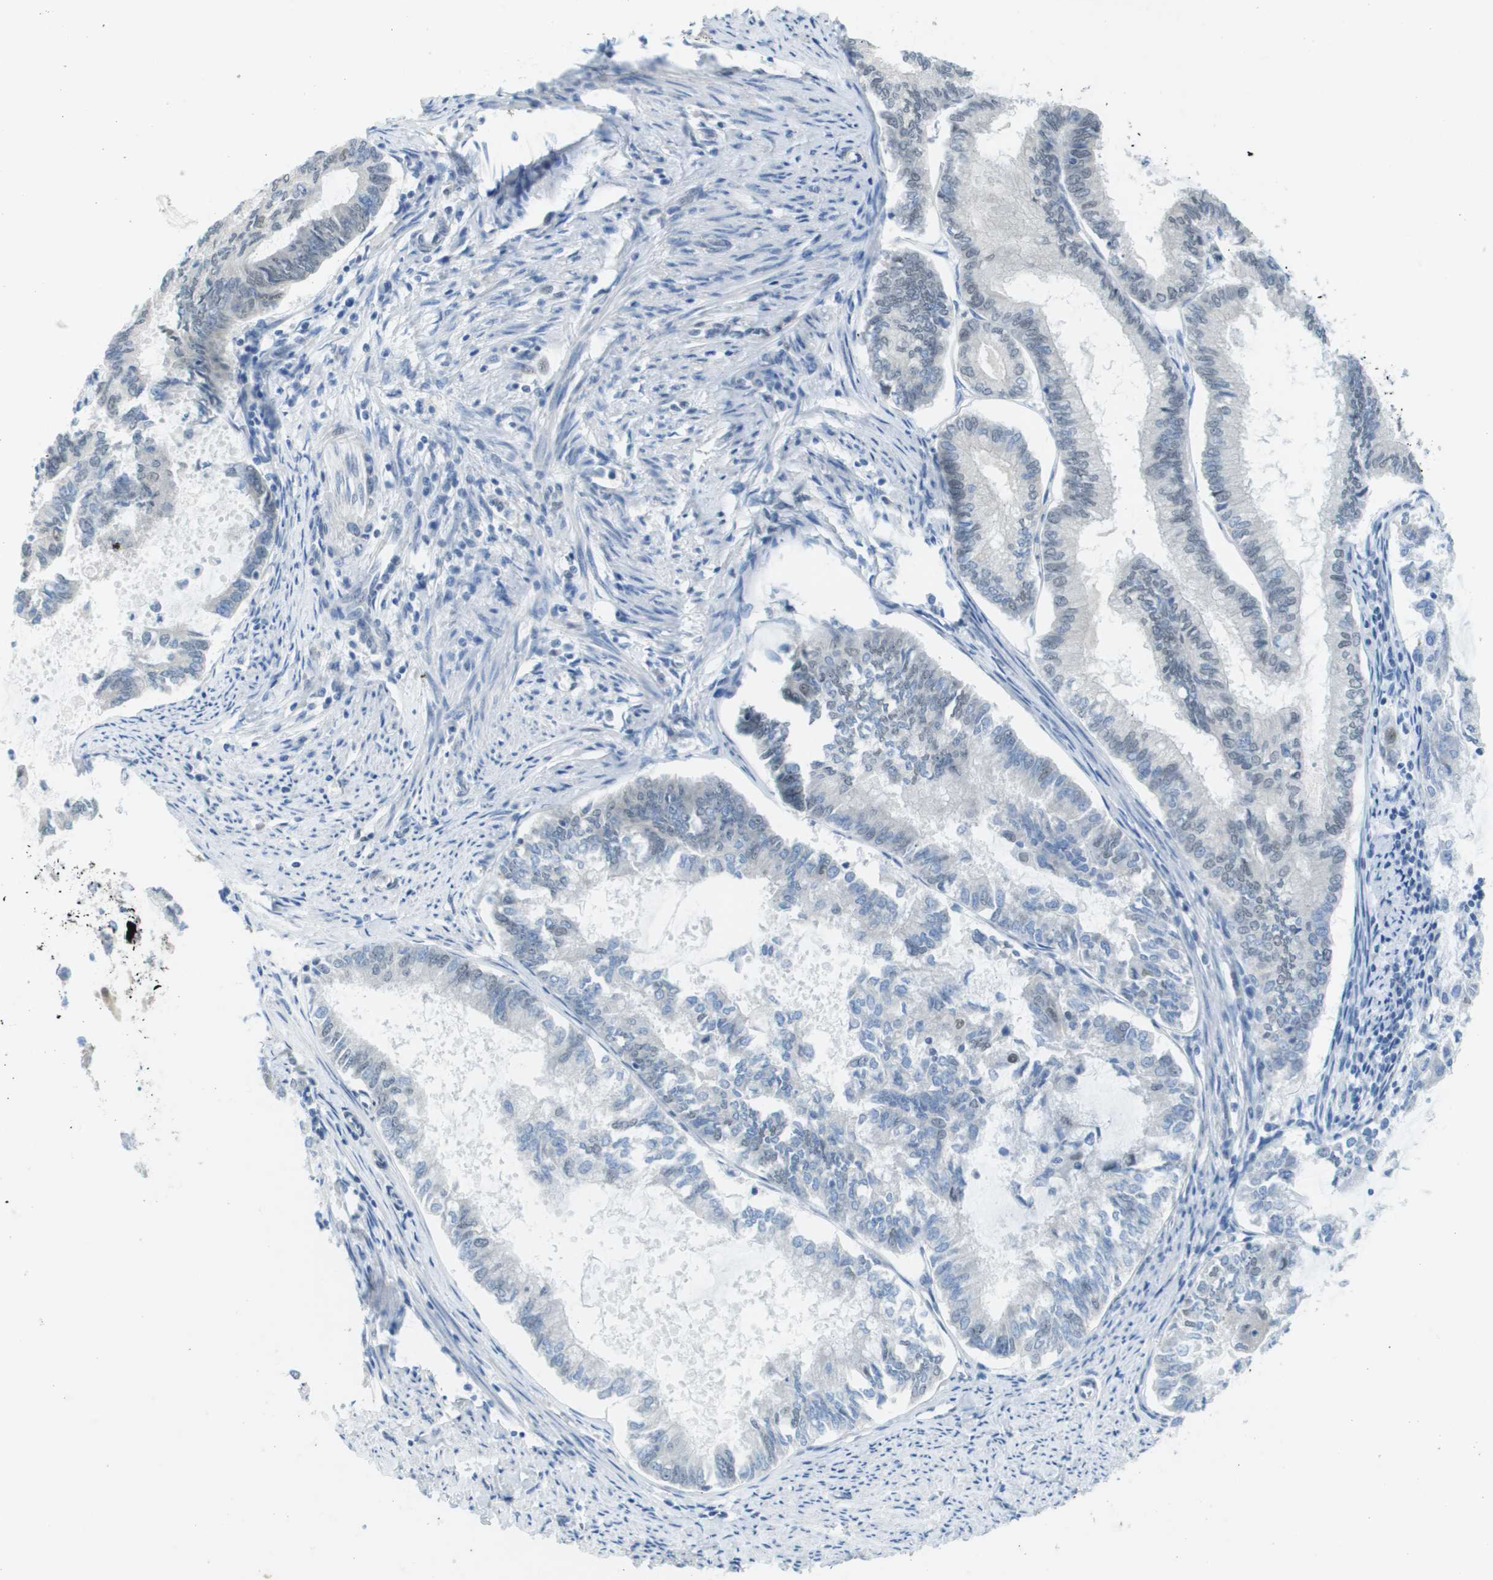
{"staining": {"intensity": "weak", "quantity": "<25%", "location": "nuclear"}, "tissue": "endometrial cancer", "cell_type": "Tumor cells", "image_type": "cancer", "snomed": [{"axis": "morphology", "description": "Adenocarcinoma, NOS"}, {"axis": "topography", "description": "Endometrium"}], "caption": "DAB (3,3'-diaminobenzidine) immunohistochemical staining of endometrial adenocarcinoma demonstrates no significant staining in tumor cells. (DAB (3,3'-diaminobenzidine) immunohistochemistry, high magnification).", "gene": "ARID1B", "patient": {"sex": "female", "age": 86}}